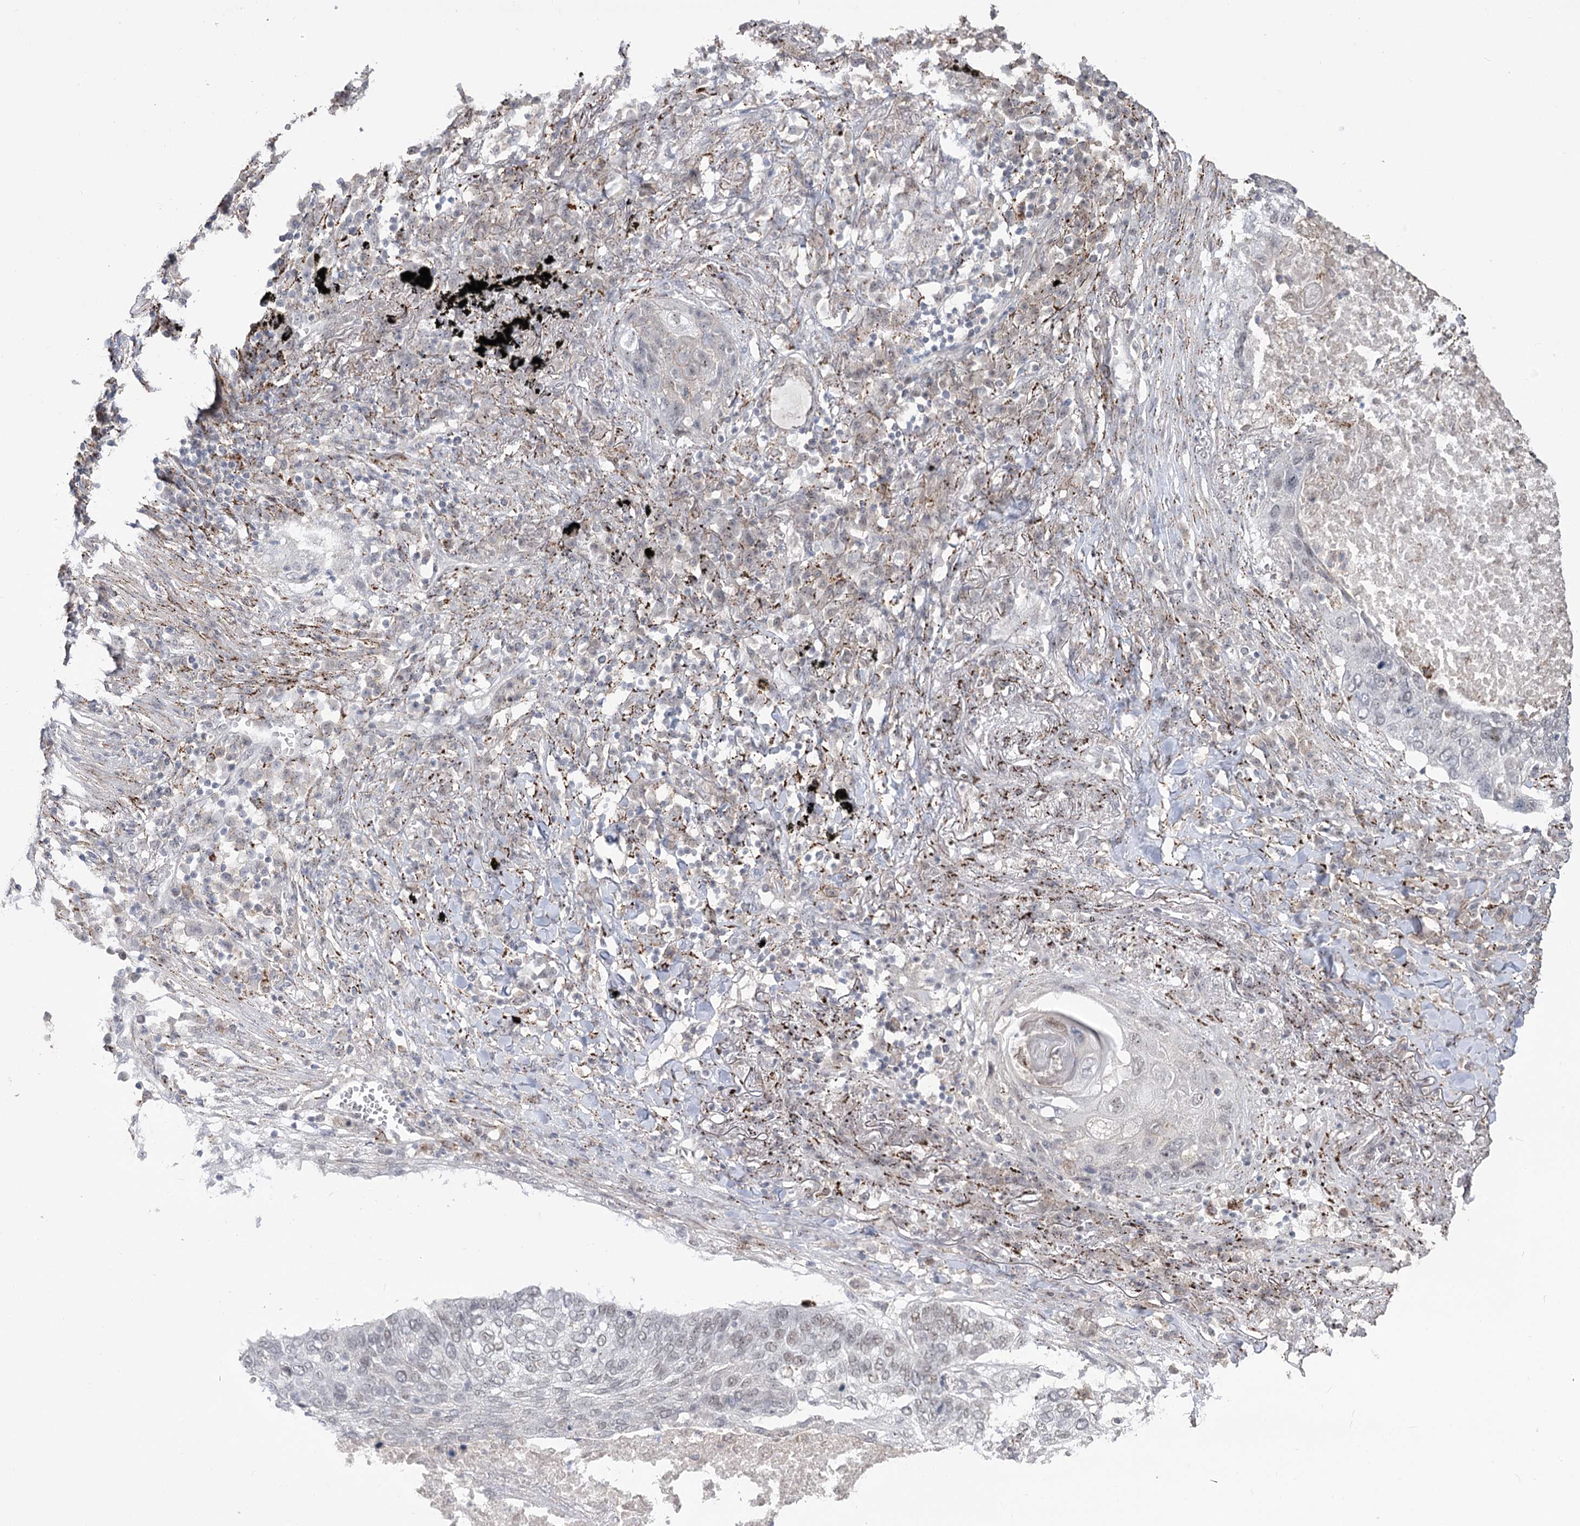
{"staining": {"intensity": "negative", "quantity": "none", "location": "none"}, "tissue": "lung cancer", "cell_type": "Tumor cells", "image_type": "cancer", "snomed": [{"axis": "morphology", "description": "Squamous cell carcinoma, NOS"}, {"axis": "topography", "description": "Lung"}], "caption": "High magnification brightfield microscopy of lung cancer (squamous cell carcinoma) stained with DAB (3,3'-diaminobenzidine) (brown) and counterstained with hematoxylin (blue): tumor cells show no significant positivity.", "gene": "ZSCAN23", "patient": {"sex": "female", "age": 63}}